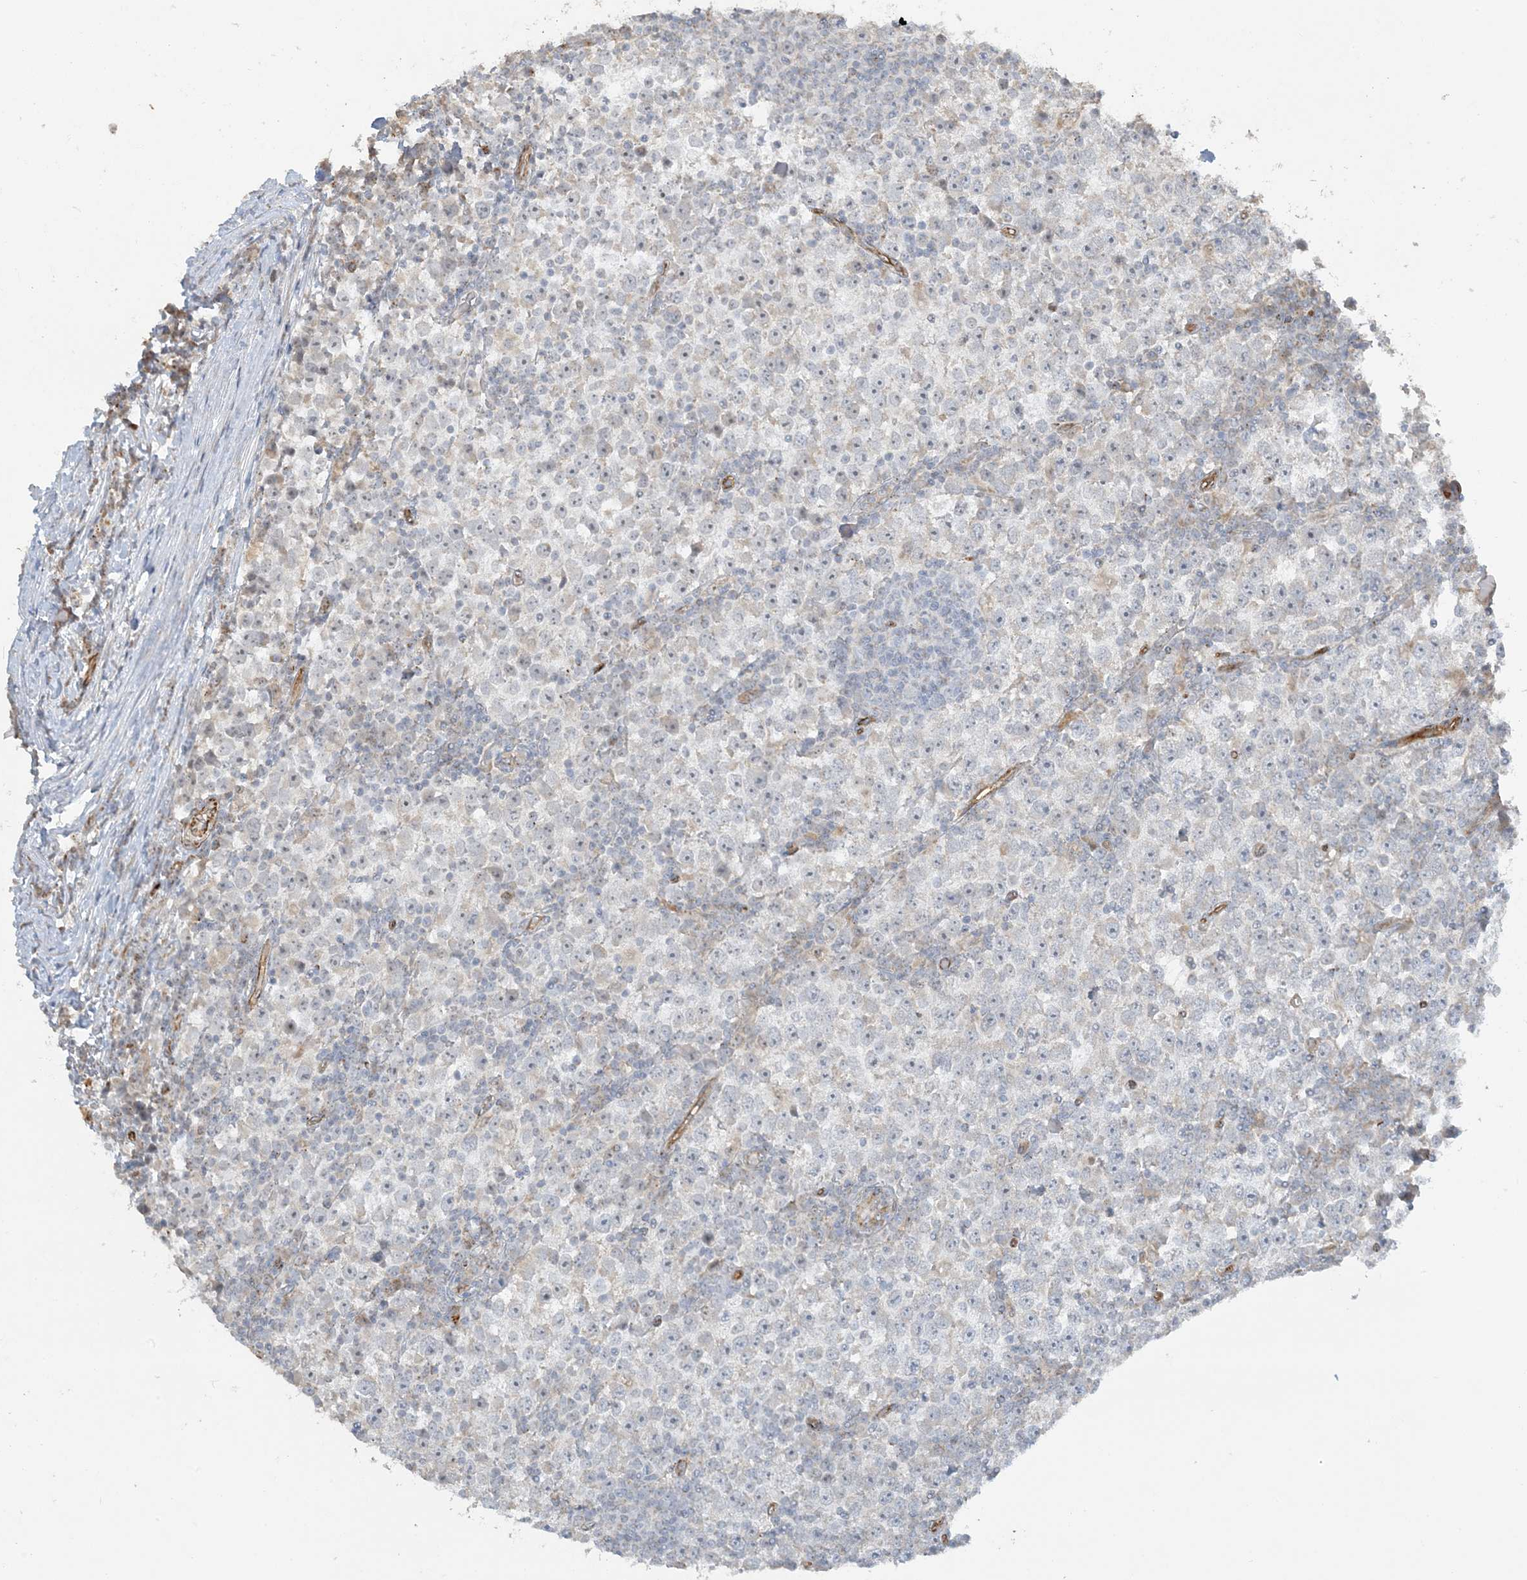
{"staining": {"intensity": "negative", "quantity": "none", "location": "none"}, "tissue": "testis cancer", "cell_type": "Tumor cells", "image_type": "cancer", "snomed": [{"axis": "morphology", "description": "Seminoma, NOS"}, {"axis": "topography", "description": "Testis"}], "caption": "This is a photomicrograph of immunohistochemistry staining of testis cancer, which shows no positivity in tumor cells.", "gene": "AGA", "patient": {"sex": "male", "age": 65}}